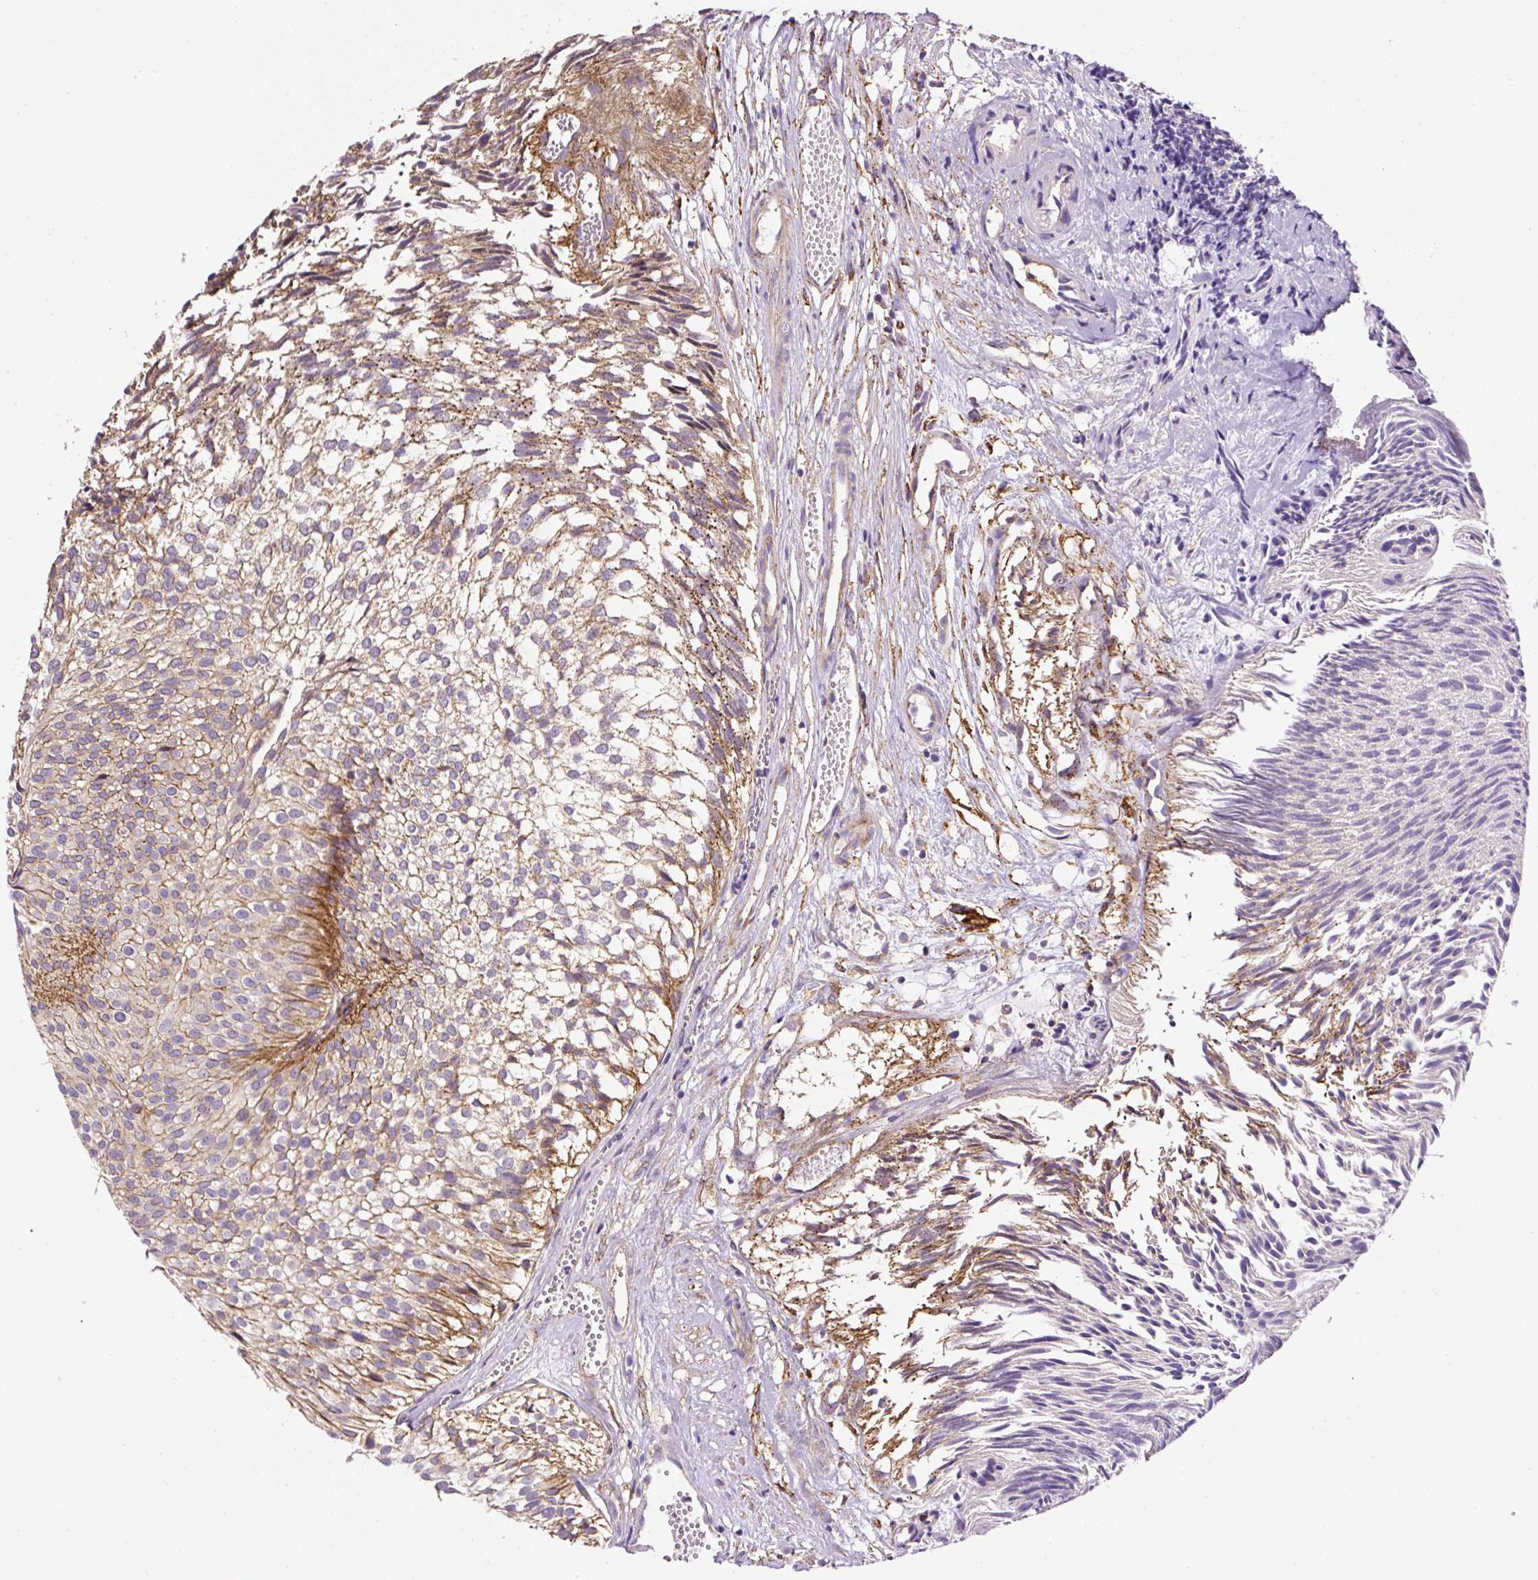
{"staining": {"intensity": "moderate", "quantity": ">75%", "location": "cytoplasmic/membranous"}, "tissue": "urothelial cancer", "cell_type": "Tumor cells", "image_type": "cancer", "snomed": [{"axis": "morphology", "description": "Urothelial carcinoma, Low grade"}, {"axis": "topography", "description": "Urinary bladder"}], "caption": "An image of low-grade urothelial carcinoma stained for a protein demonstrates moderate cytoplasmic/membranous brown staining in tumor cells.", "gene": "RNF170", "patient": {"sex": "male", "age": 91}}